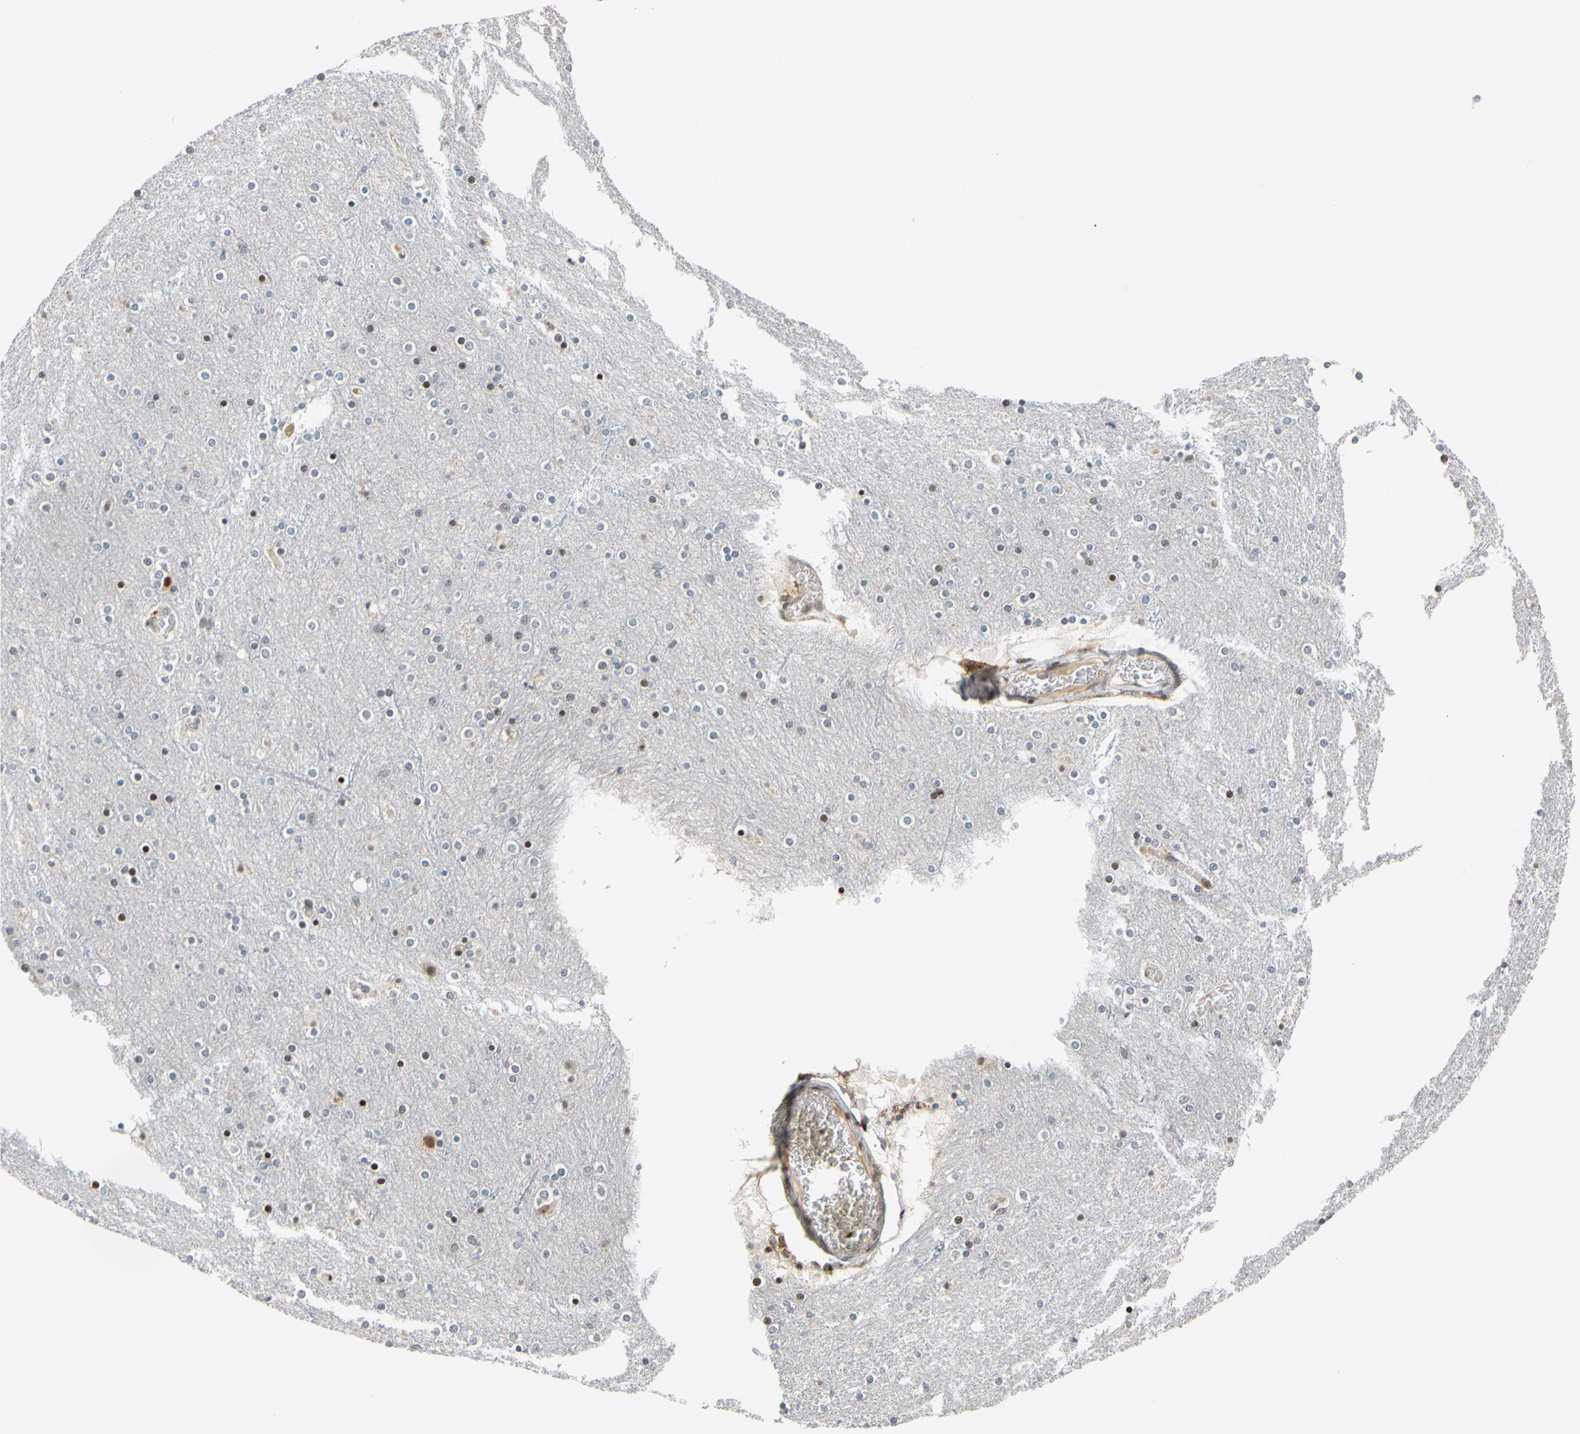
{"staining": {"intensity": "weak", "quantity": ">75%", "location": "cytoplasmic/membranous"}, "tissue": "cerebral cortex", "cell_type": "Endothelial cells", "image_type": "normal", "snomed": [{"axis": "morphology", "description": "Normal tissue, NOS"}, {"axis": "topography", "description": "Cerebral cortex"}], "caption": "Weak cytoplasmic/membranous positivity is seen in about >75% of endothelial cells in benign cerebral cortex. (IHC, brightfield microscopy, high magnification).", "gene": "CDK7", "patient": {"sex": "female", "age": 54}}